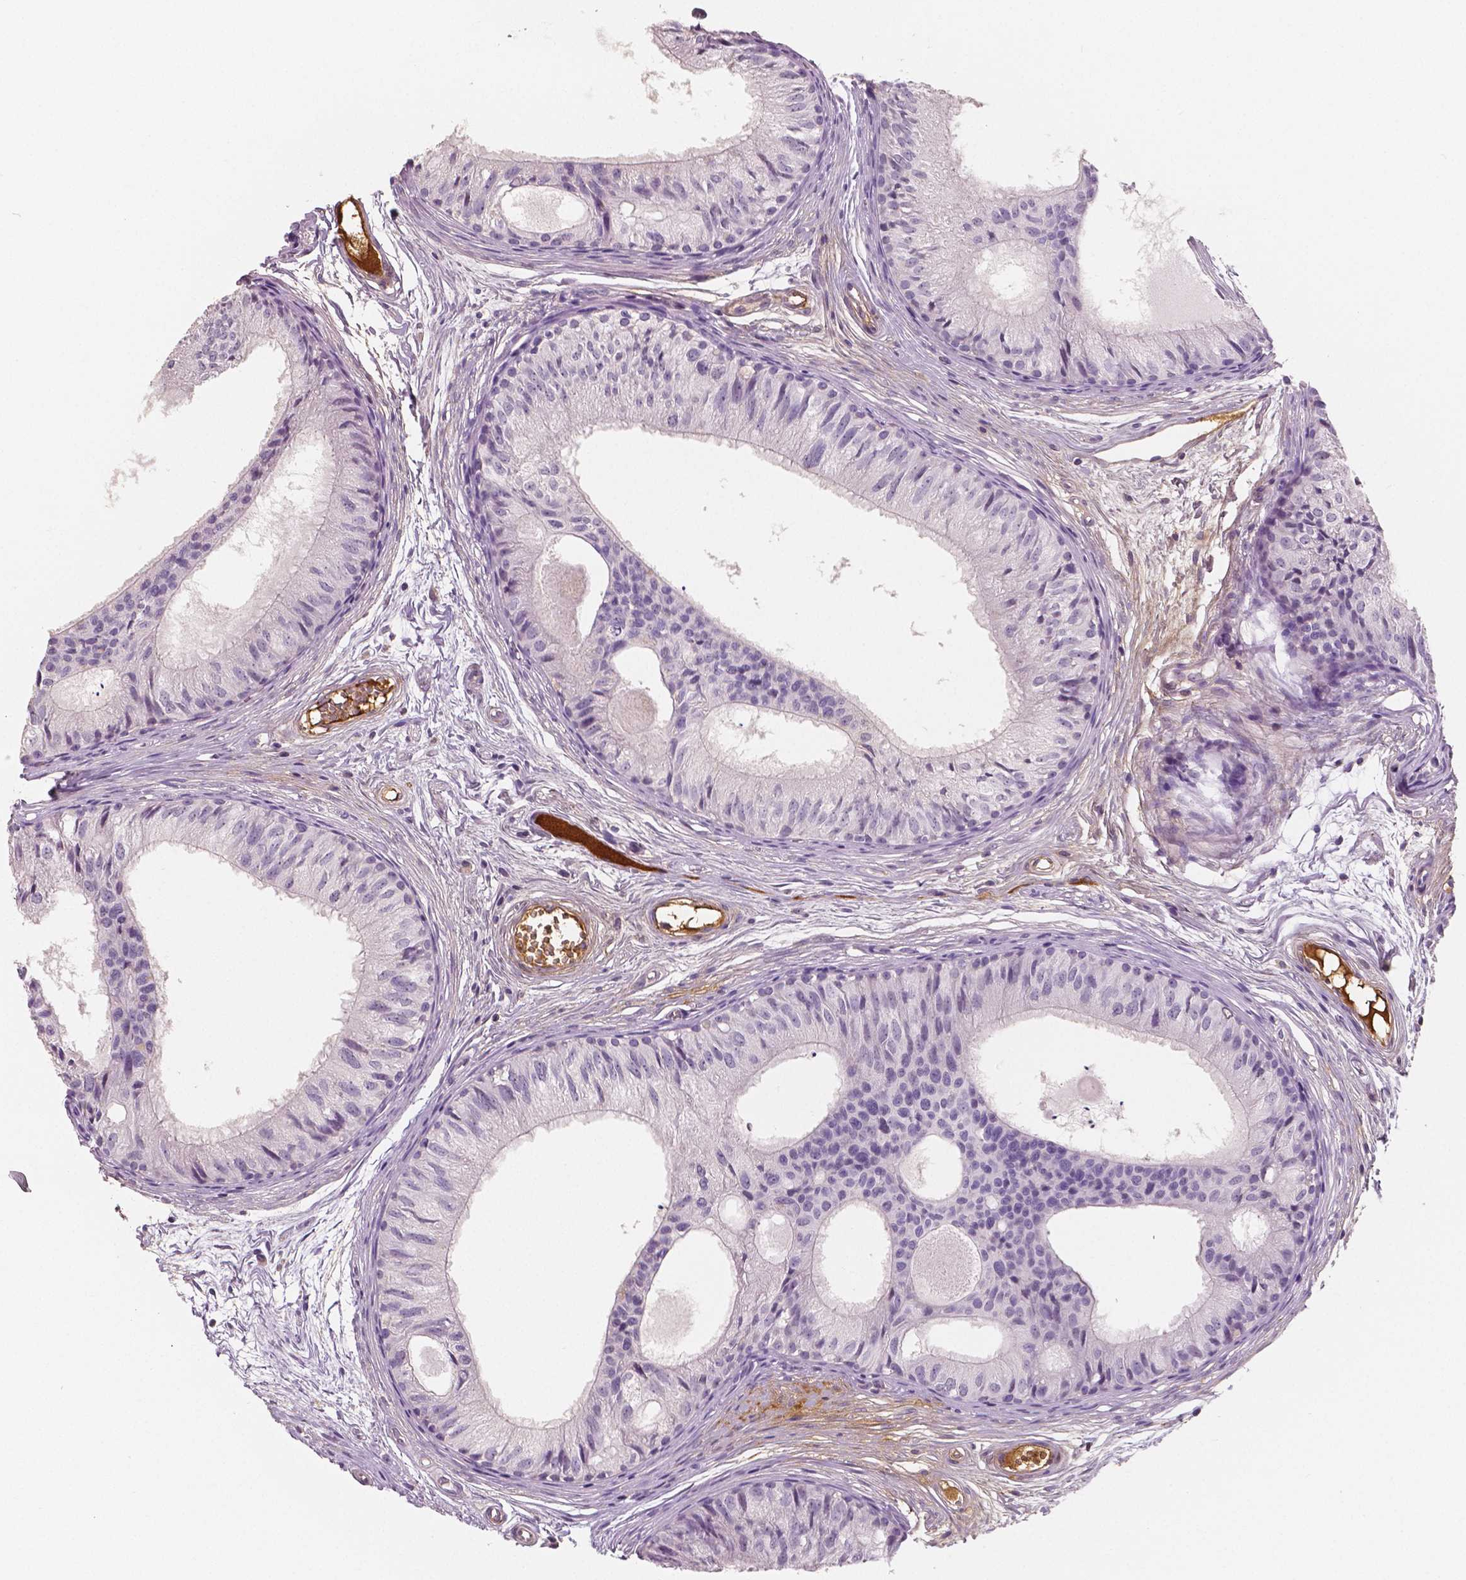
{"staining": {"intensity": "negative", "quantity": "none", "location": "none"}, "tissue": "epididymis", "cell_type": "Glandular cells", "image_type": "normal", "snomed": [{"axis": "morphology", "description": "Normal tissue, NOS"}, {"axis": "topography", "description": "Epididymis"}], "caption": "Human epididymis stained for a protein using immunohistochemistry (IHC) exhibits no positivity in glandular cells.", "gene": "APOA4", "patient": {"sex": "male", "age": 25}}